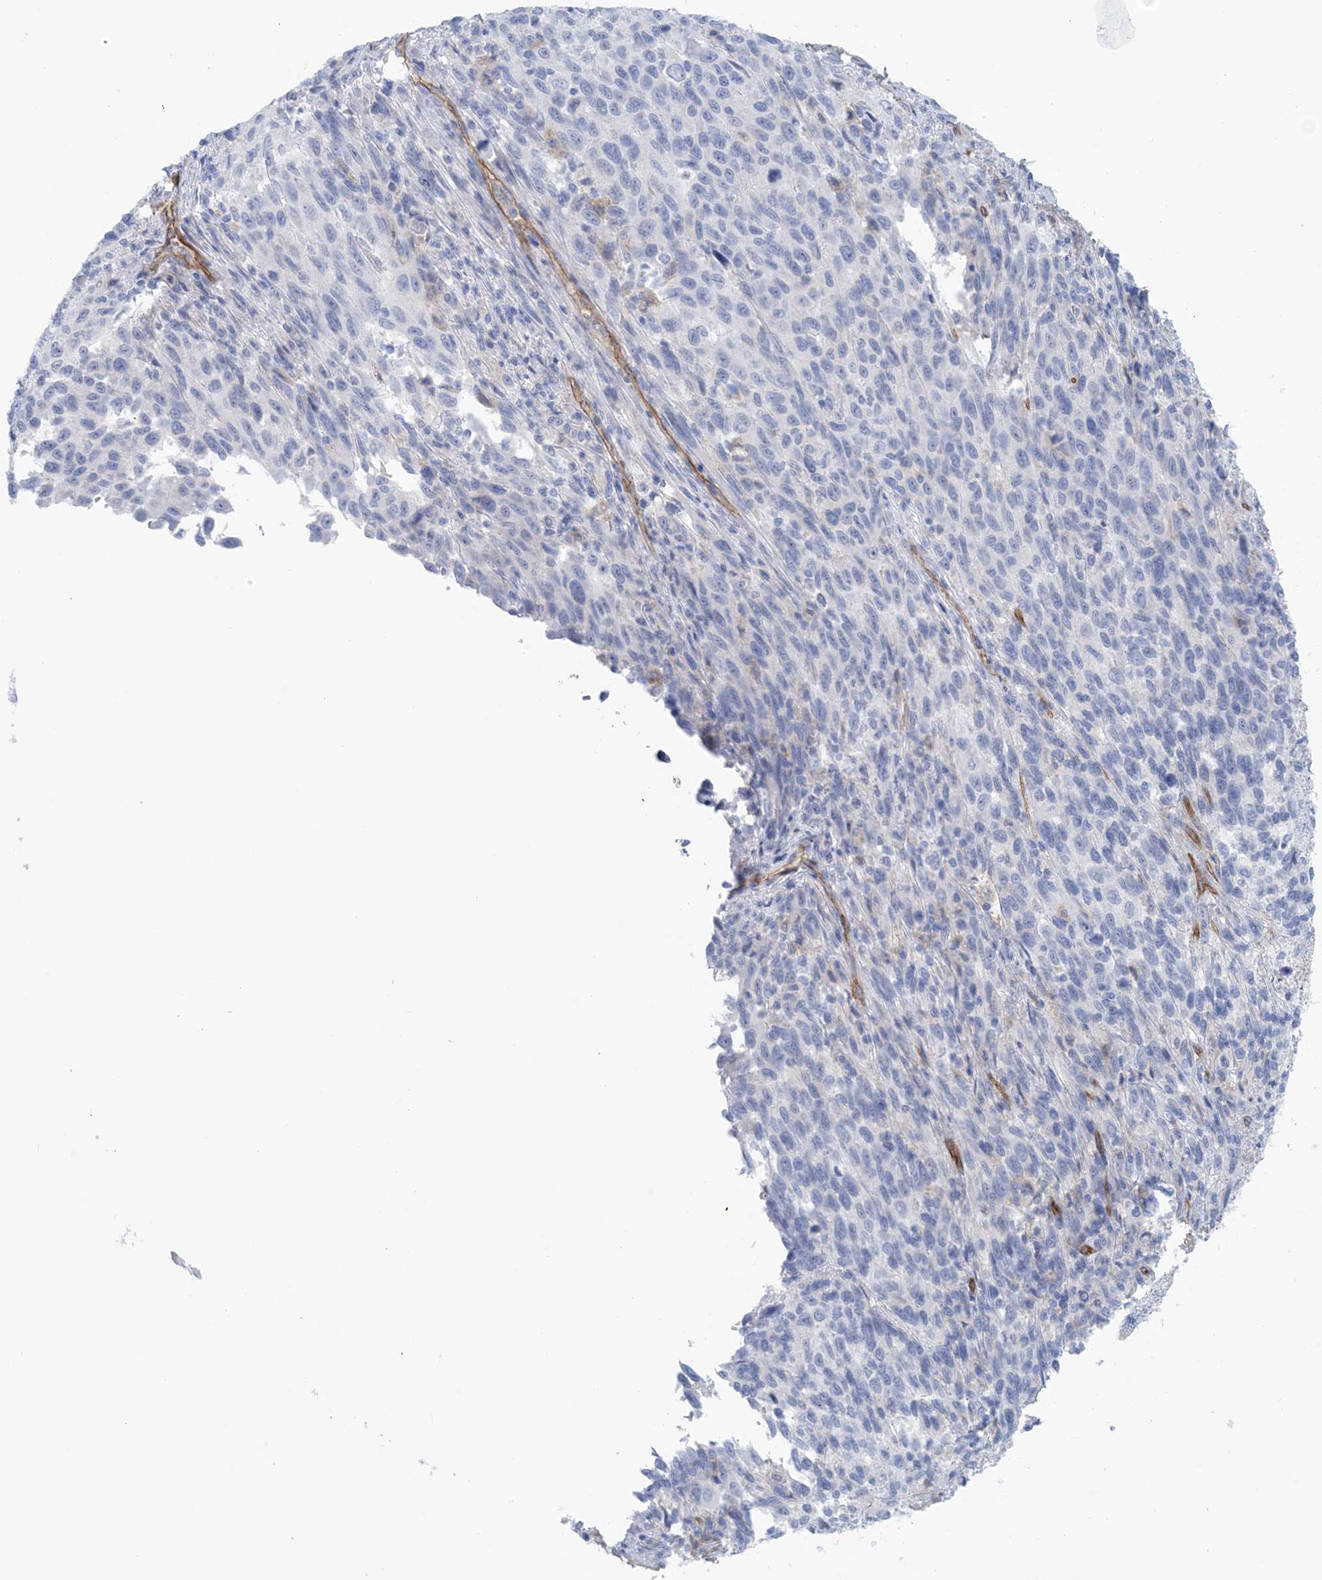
{"staining": {"intensity": "negative", "quantity": "none", "location": "none"}, "tissue": "melanoma", "cell_type": "Tumor cells", "image_type": "cancer", "snomed": [{"axis": "morphology", "description": "Malignant melanoma, Metastatic site"}, {"axis": "topography", "description": "Lymph node"}], "caption": "The micrograph shows no significant expression in tumor cells of malignant melanoma (metastatic site). (Brightfield microscopy of DAB IHC at high magnification).", "gene": "SHANK1", "patient": {"sex": "male", "age": 61}}